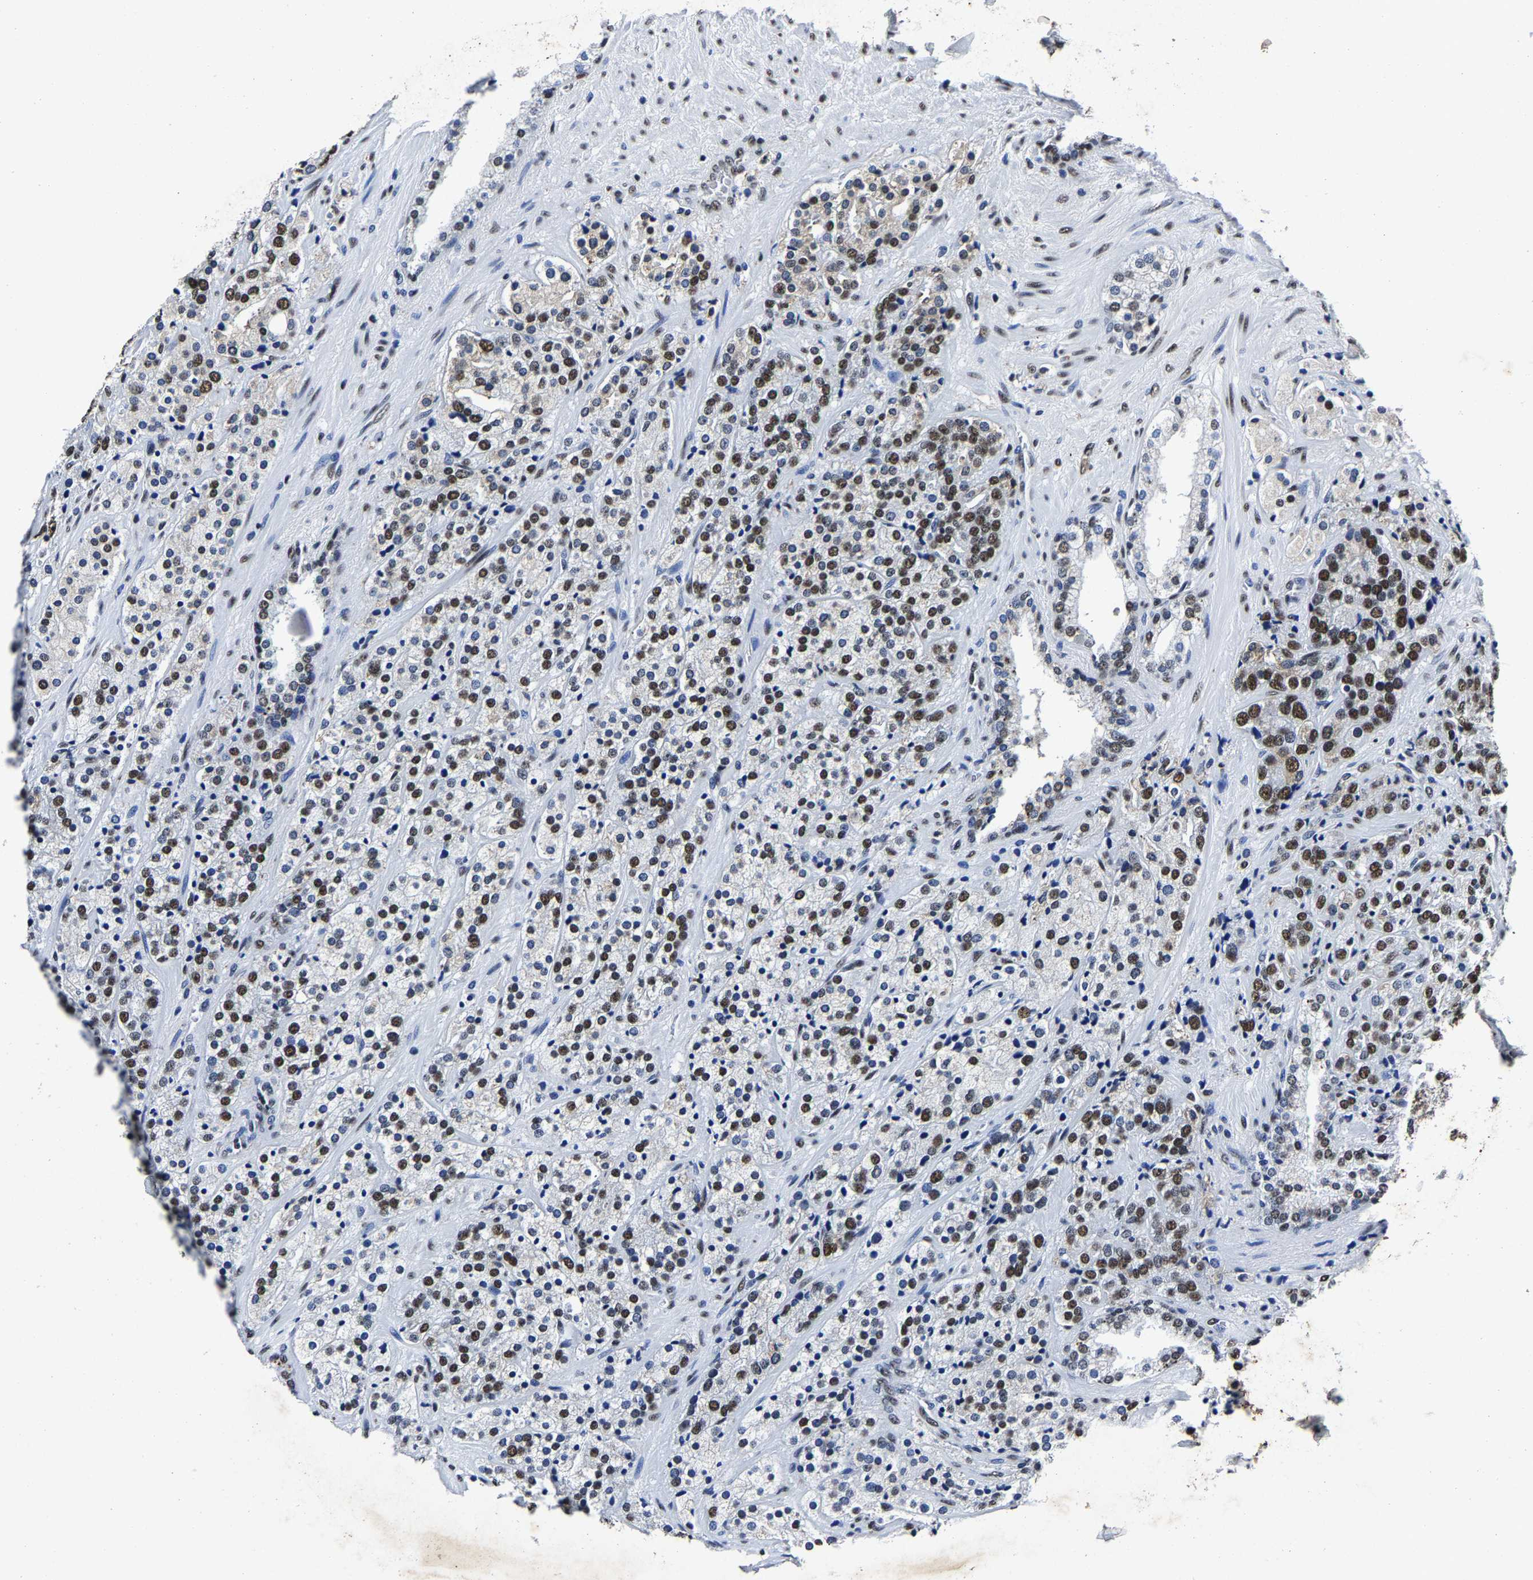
{"staining": {"intensity": "strong", "quantity": "25%-75%", "location": "nuclear"}, "tissue": "prostate cancer", "cell_type": "Tumor cells", "image_type": "cancer", "snomed": [{"axis": "morphology", "description": "Adenocarcinoma, High grade"}, {"axis": "topography", "description": "Prostate"}], "caption": "Prostate cancer tissue displays strong nuclear expression in about 25%-75% of tumor cells", "gene": "RBM45", "patient": {"sex": "male", "age": 71}}